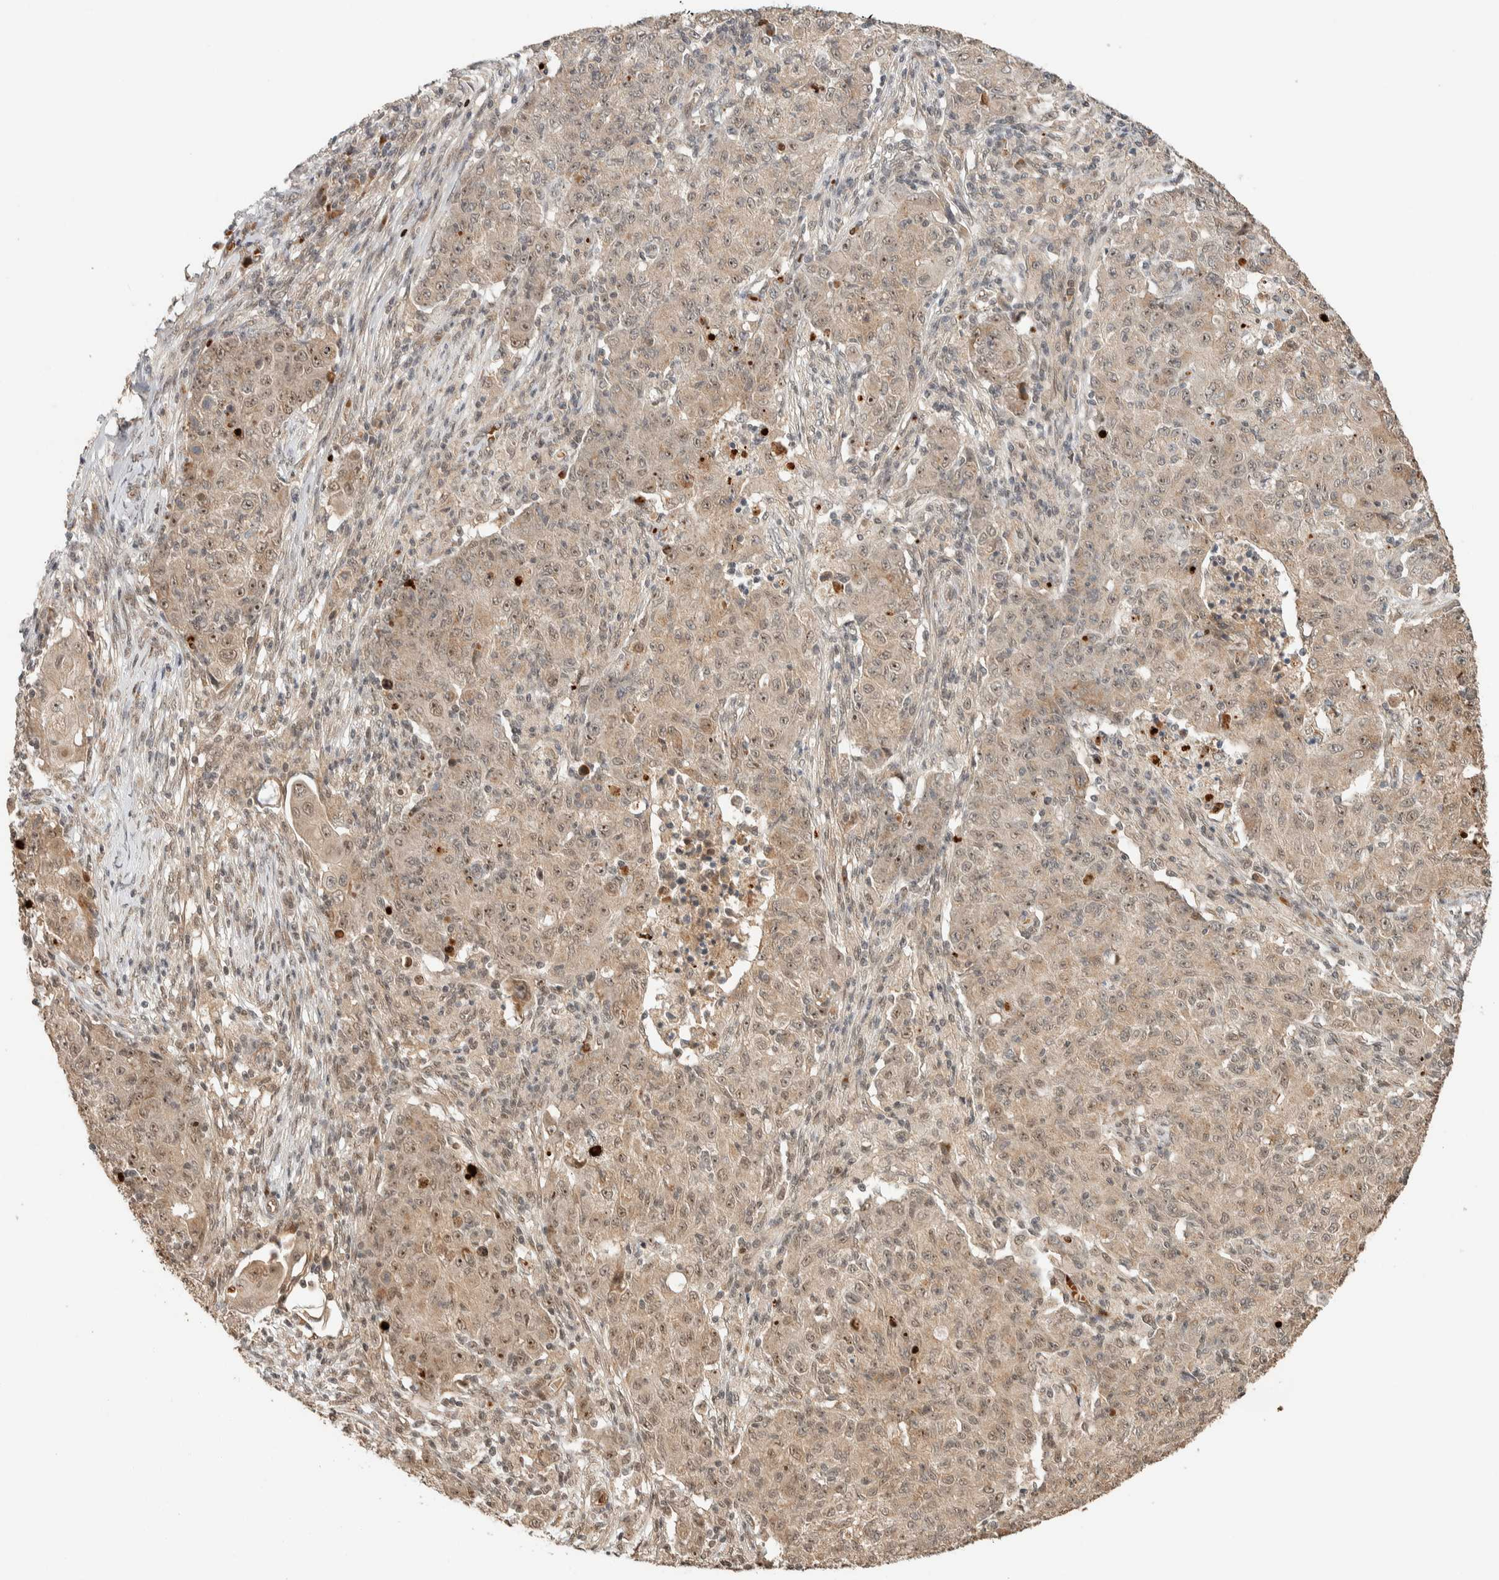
{"staining": {"intensity": "weak", "quantity": ">75%", "location": "cytoplasmic/membranous,nuclear"}, "tissue": "ovarian cancer", "cell_type": "Tumor cells", "image_type": "cancer", "snomed": [{"axis": "morphology", "description": "Carcinoma, endometroid"}, {"axis": "topography", "description": "Ovary"}], "caption": "A high-resolution photomicrograph shows immunohistochemistry staining of ovarian endometroid carcinoma, which exhibits weak cytoplasmic/membranous and nuclear staining in about >75% of tumor cells.", "gene": "ZBTB2", "patient": {"sex": "female", "age": 42}}